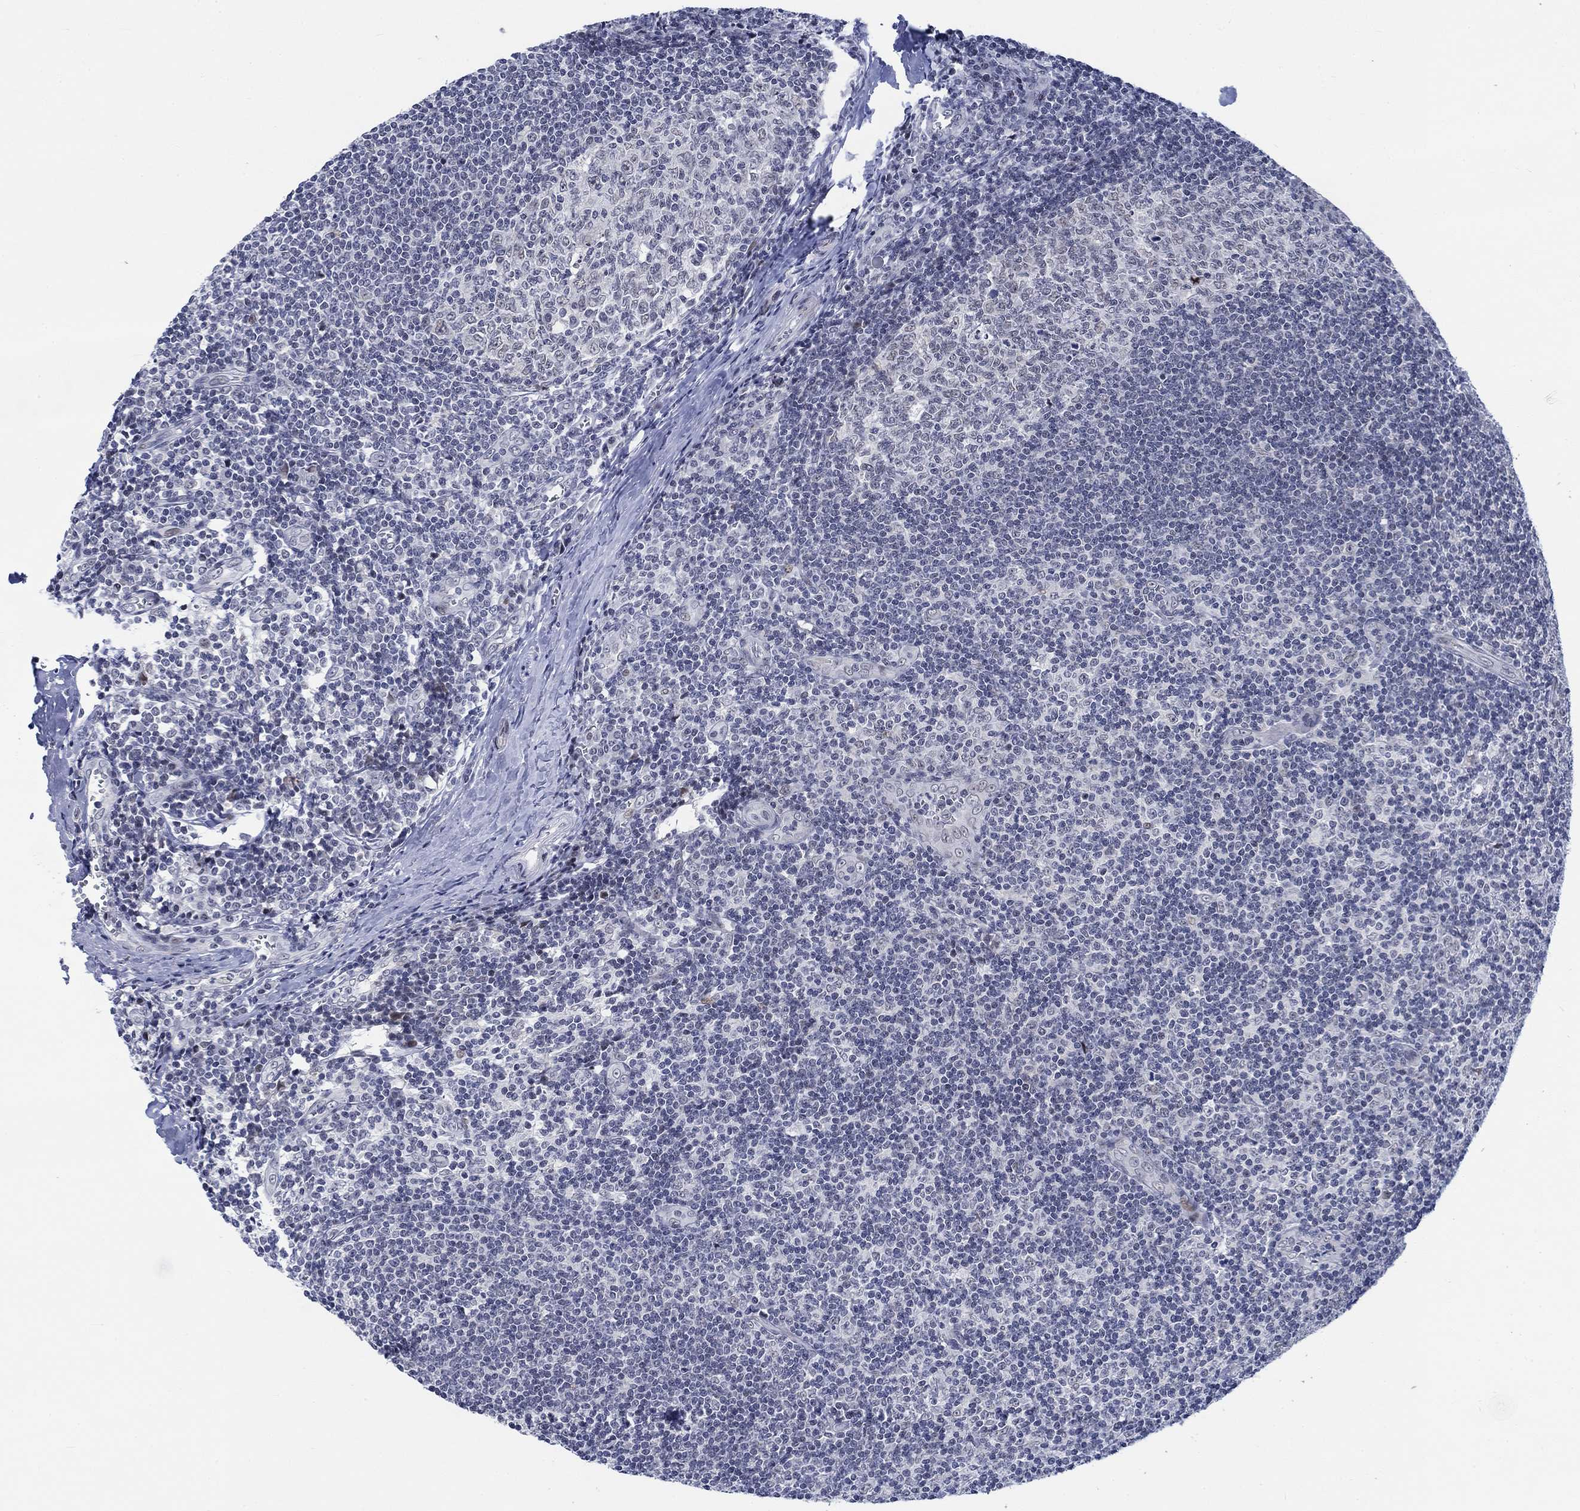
{"staining": {"intensity": "weak", "quantity": "<25%", "location": "nuclear"}, "tissue": "tonsil", "cell_type": "Germinal center cells", "image_type": "normal", "snomed": [{"axis": "morphology", "description": "Normal tissue, NOS"}, {"axis": "topography", "description": "Tonsil"}], "caption": "IHC histopathology image of unremarkable tonsil: tonsil stained with DAB reveals no significant protein staining in germinal center cells. (DAB immunohistochemistry with hematoxylin counter stain).", "gene": "NEU3", "patient": {"sex": "male", "age": 33}}